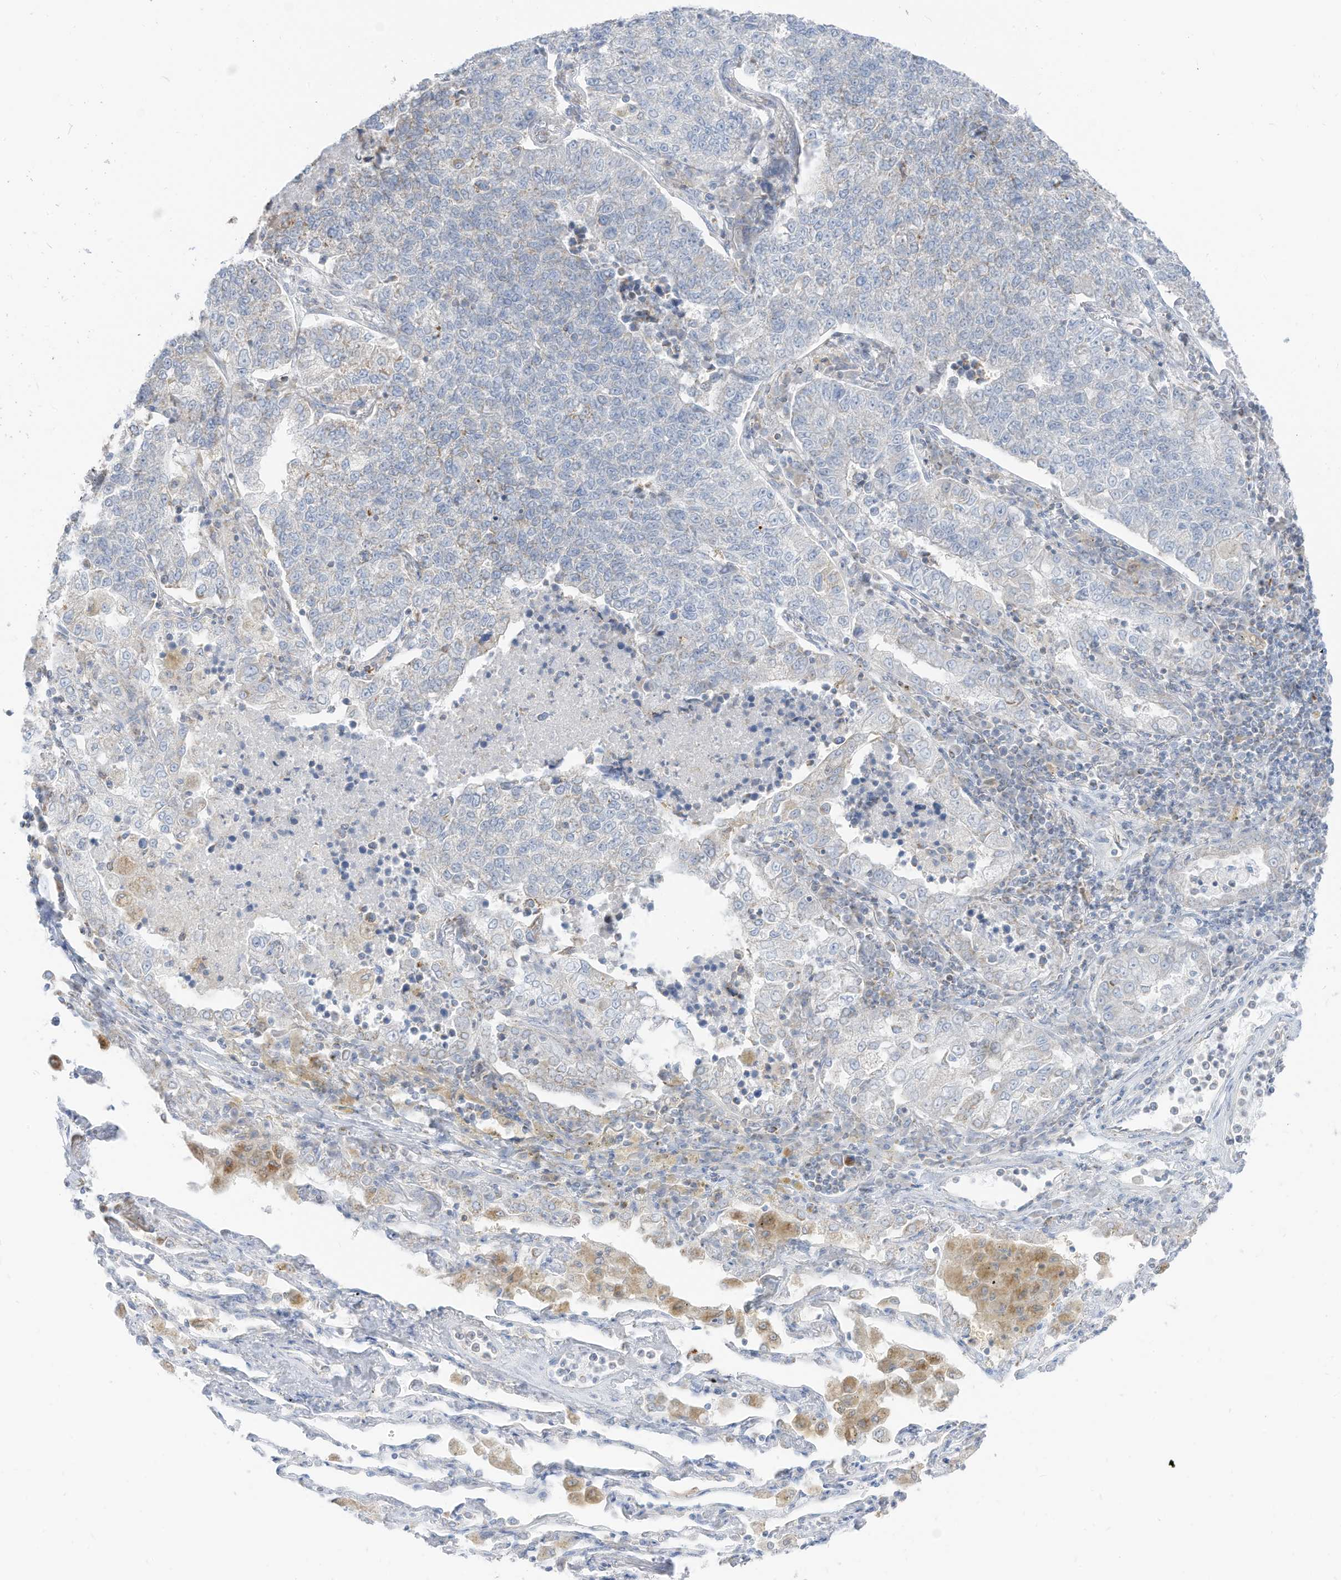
{"staining": {"intensity": "negative", "quantity": "none", "location": "none"}, "tissue": "lung cancer", "cell_type": "Tumor cells", "image_type": "cancer", "snomed": [{"axis": "morphology", "description": "Adenocarcinoma, NOS"}, {"axis": "topography", "description": "Lung"}], "caption": "DAB immunohistochemical staining of lung cancer (adenocarcinoma) reveals no significant expression in tumor cells. The staining is performed using DAB brown chromogen with nuclei counter-stained in using hematoxylin.", "gene": "ETHE1", "patient": {"sex": "male", "age": 49}}